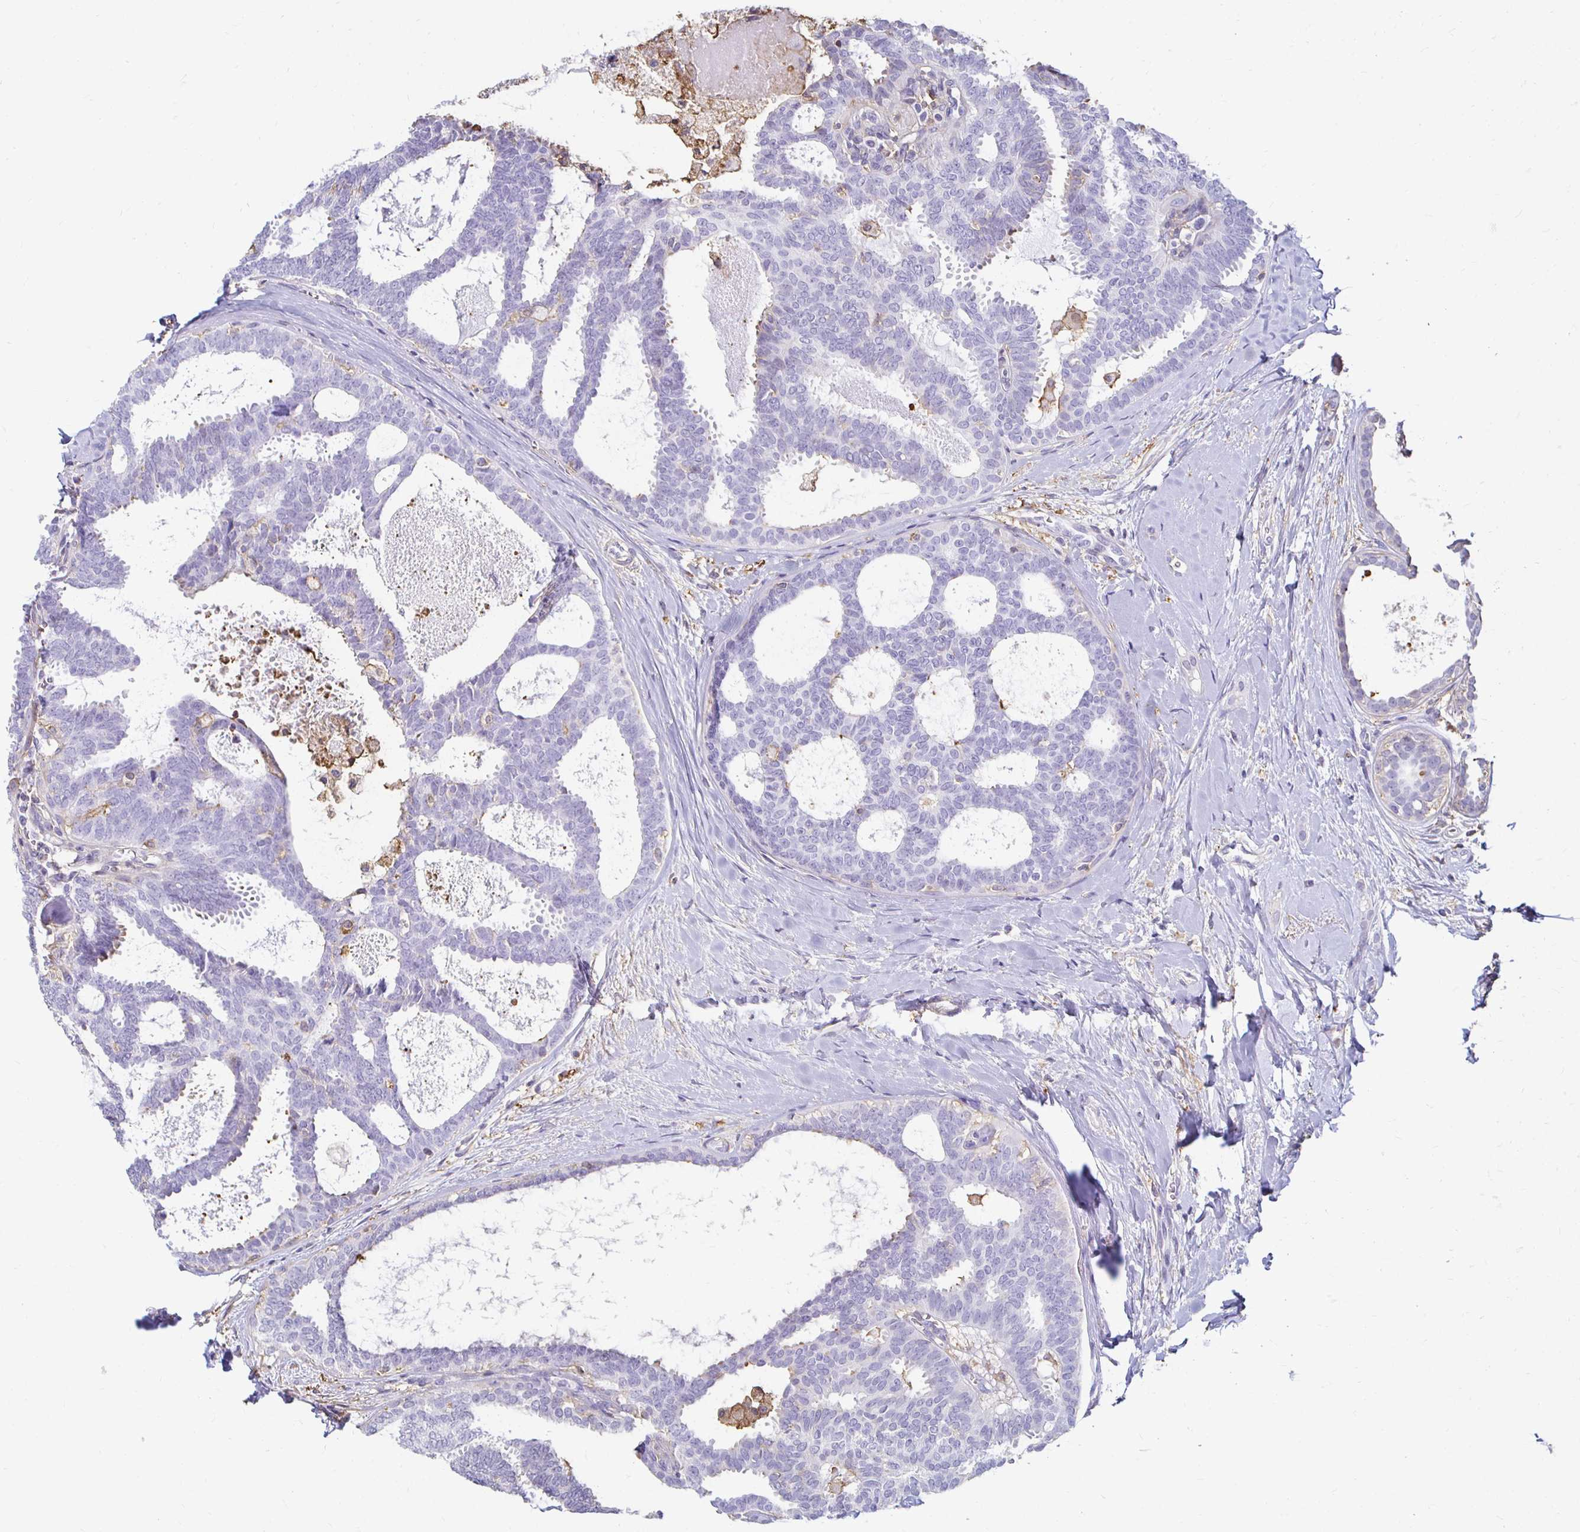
{"staining": {"intensity": "negative", "quantity": "none", "location": "none"}, "tissue": "breast cancer", "cell_type": "Tumor cells", "image_type": "cancer", "snomed": [{"axis": "morphology", "description": "Intraductal carcinoma, in situ"}, {"axis": "morphology", "description": "Duct carcinoma"}, {"axis": "morphology", "description": "Lobular carcinoma, in situ"}, {"axis": "topography", "description": "Breast"}], "caption": "DAB immunohistochemical staining of human breast lobular carcinoma in situ reveals no significant expression in tumor cells.", "gene": "TAS1R3", "patient": {"sex": "female", "age": 44}}